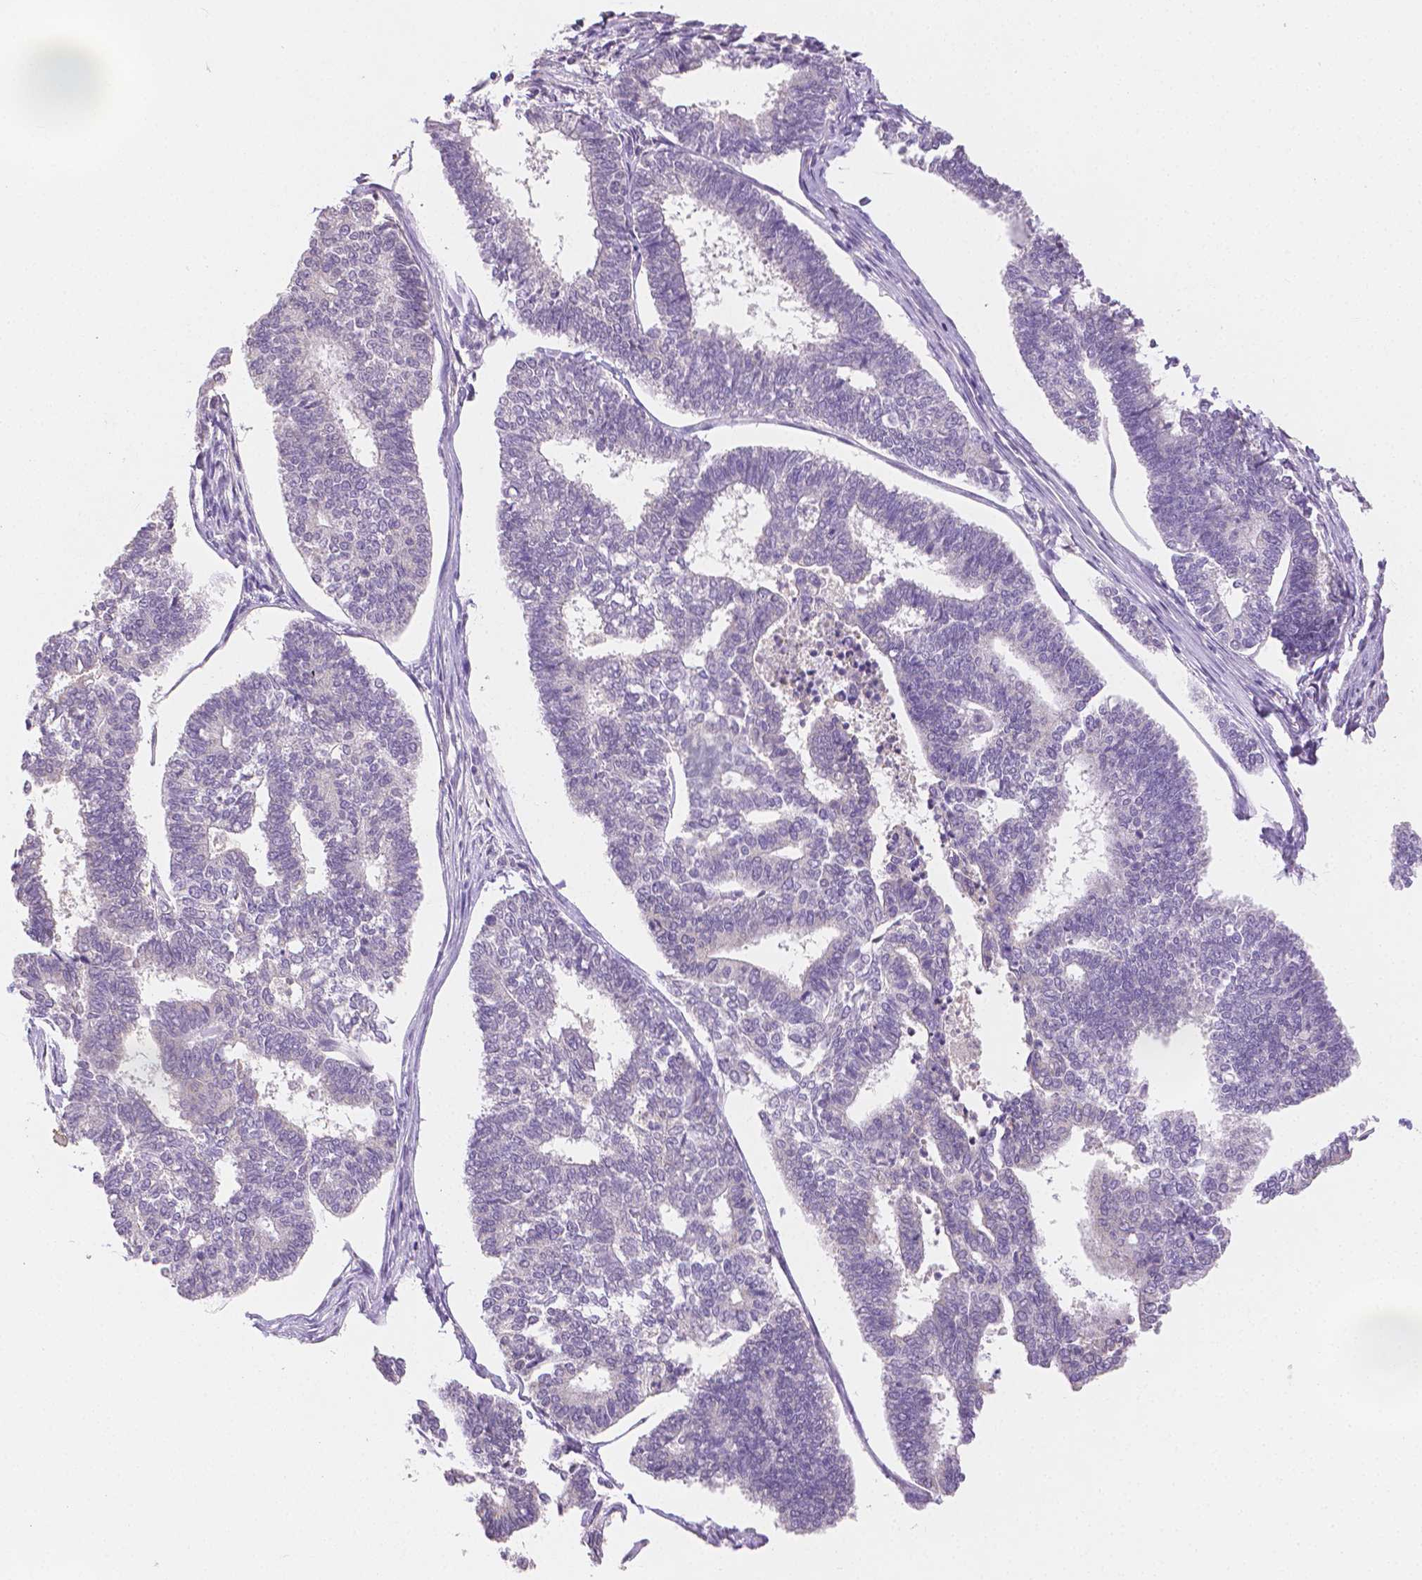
{"staining": {"intensity": "negative", "quantity": "none", "location": "none"}, "tissue": "endometrial cancer", "cell_type": "Tumor cells", "image_type": "cancer", "snomed": [{"axis": "morphology", "description": "Adenocarcinoma, NOS"}, {"axis": "topography", "description": "Endometrium"}], "caption": "There is no significant positivity in tumor cells of endometrial cancer.", "gene": "TGM1", "patient": {"sex": "female", "age": 70}}